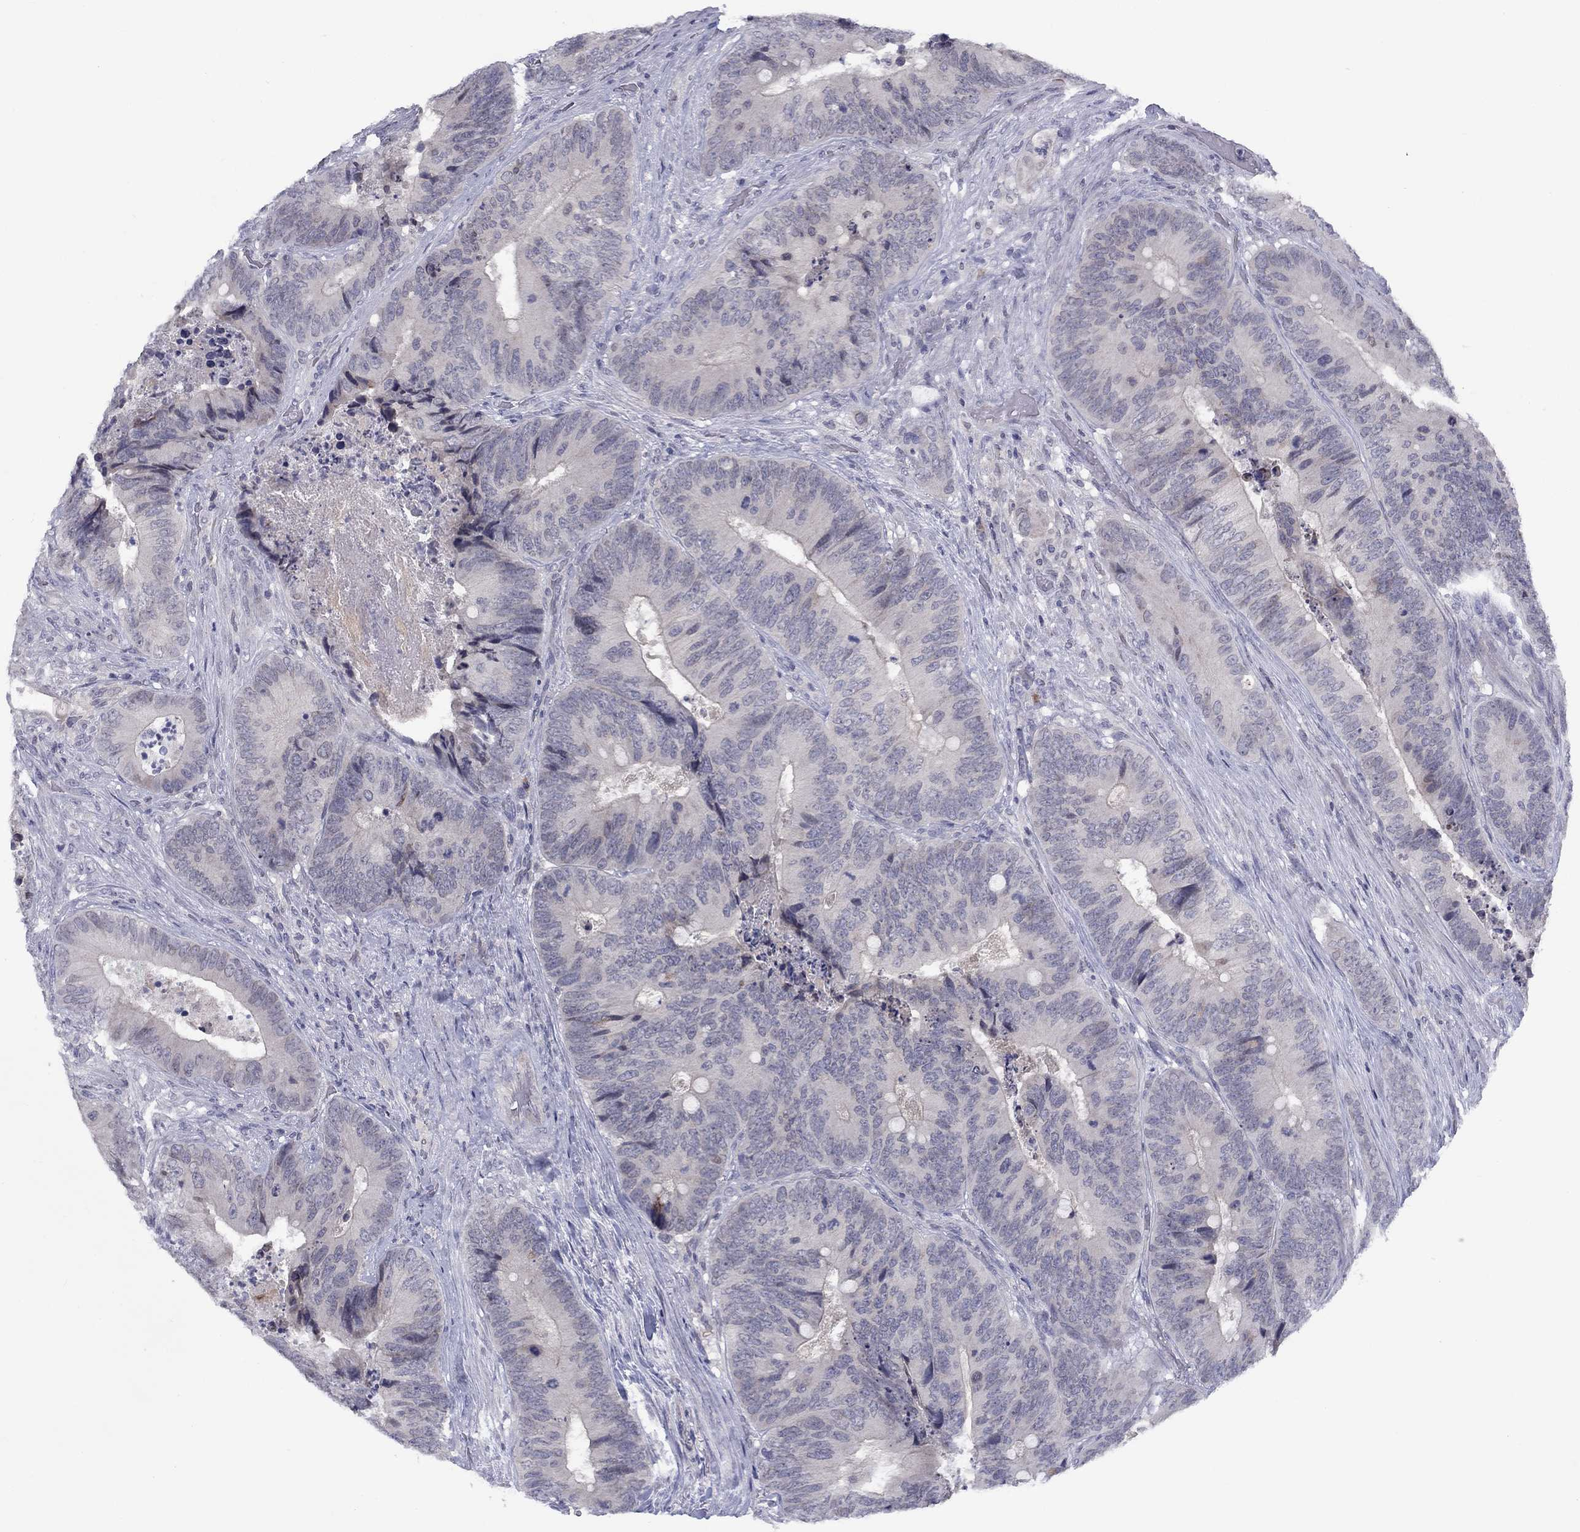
{"staining": {"intensity": "negative", "quantity": "none", "location": "none"}, "tissue": "colorectal cancer", "cell_type": "Tumor cells", "image_type": "cancer", "snomed": [{"axis": "morphology", "description": "Adenocarcinoma, NOS"}, {"axis": "topography", "description": "Colon"}], "caption": "DAB (3,3'-diaminobenzidine) immunohistochemical staining of human colorectal adenocarcinoma shows no significant expression in tumor cells. (DAB immunohistochemistry, high magnification).", "gene": "CACNA1A", "patient": {"sex": "male", "age": 84}}